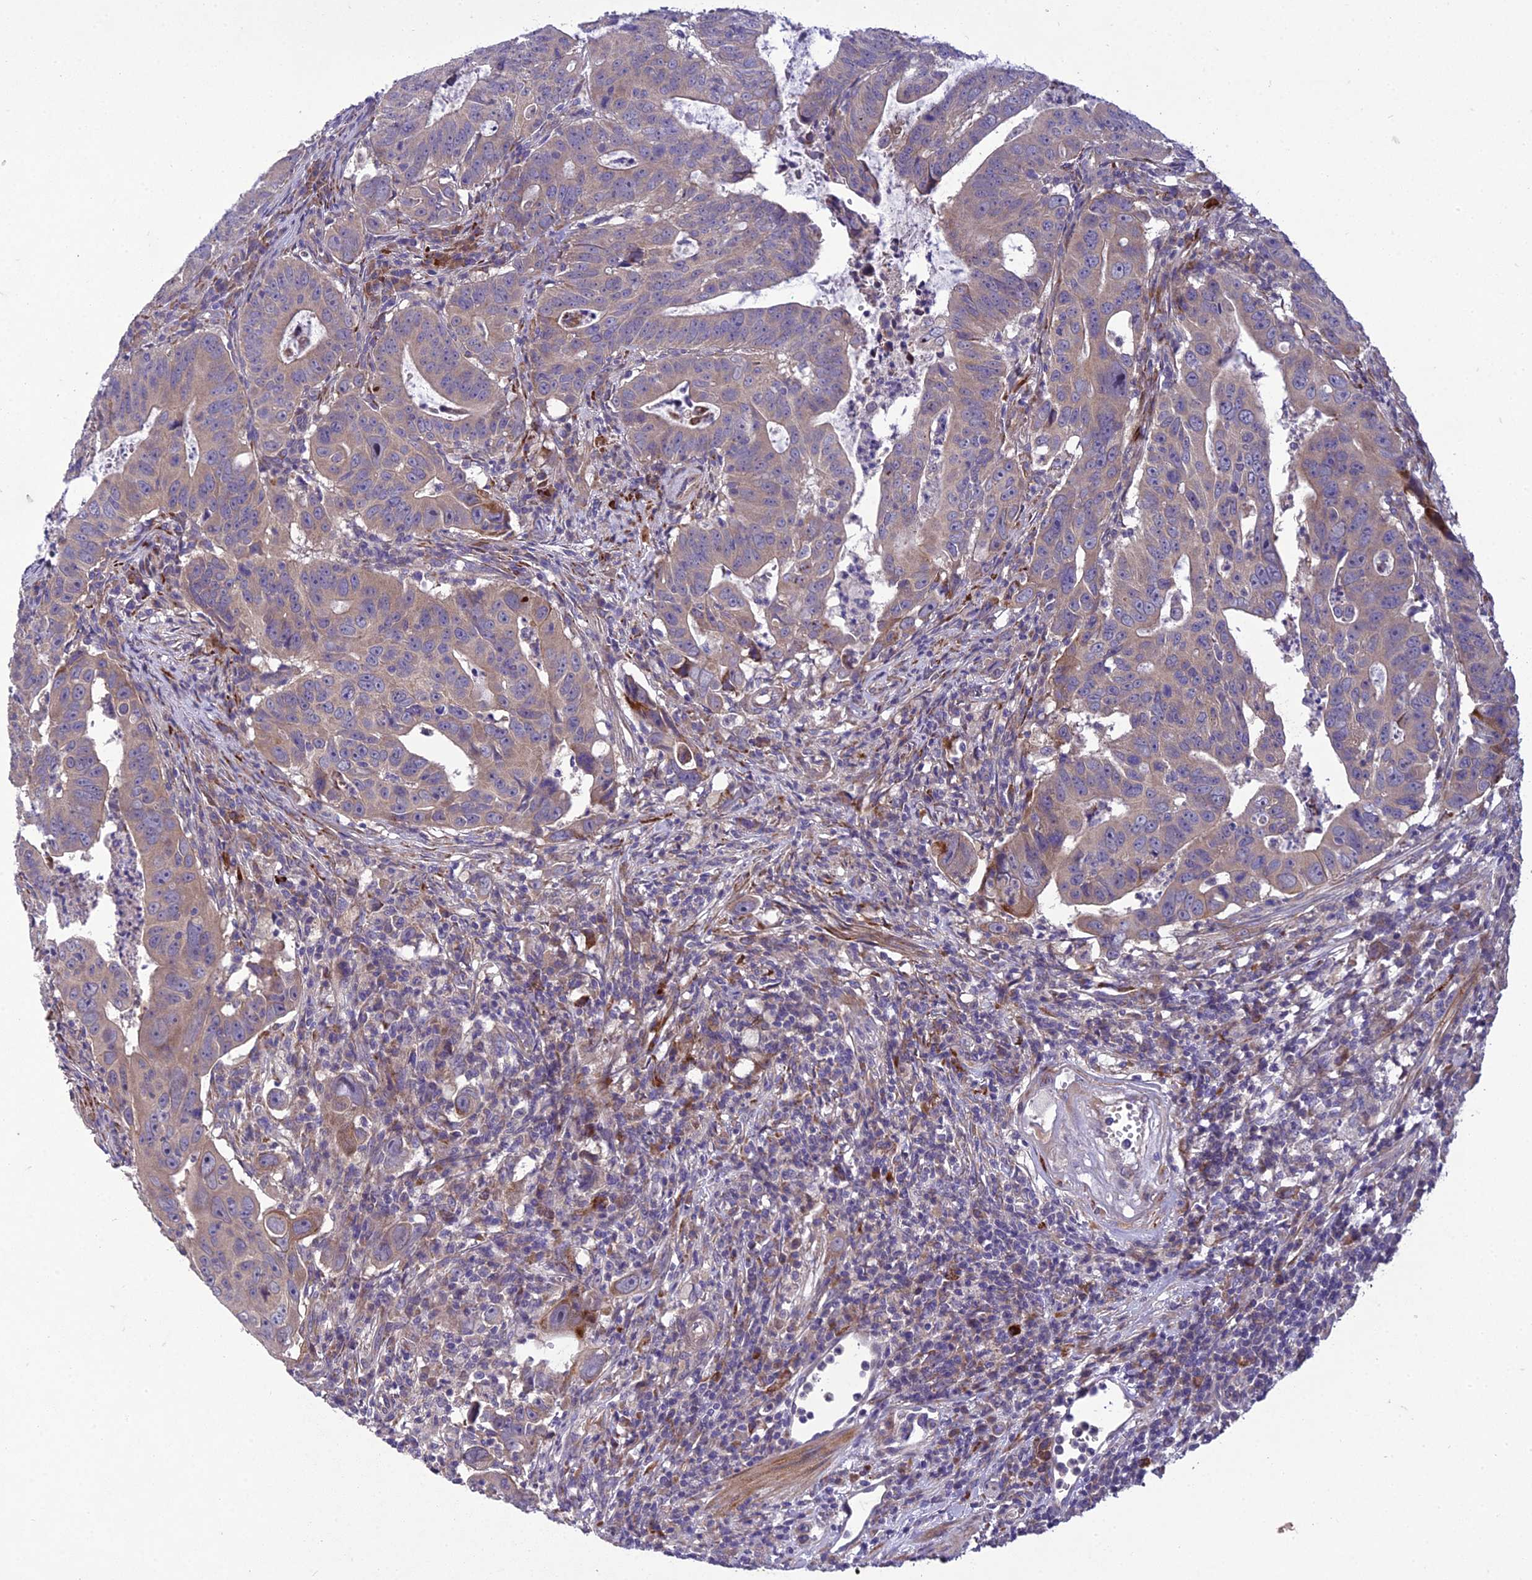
{"staining": {"intensity": "weak", "quantity": "<25%", "location": "cytoplasmic/membranous"}, "tissue": "colorectal cancer", "cell_type": "Tumor cells", "image_type": "cancer", "snomed": [{"axis": "morphology", "description": "Adenocarcinoma, NOS"}, {"axis": "topography", "description": "Rectum"}], "caption": "This micrograph is of adenocarcinoma (colorectal) stained with immunohistochemistry (IHC) to label a protein in brown with the nuclei are counter-stained blue. There is no staining in tumor cells.", "gene": "ADIPOR2", "patient": {"sex": "male", "age": 69}}